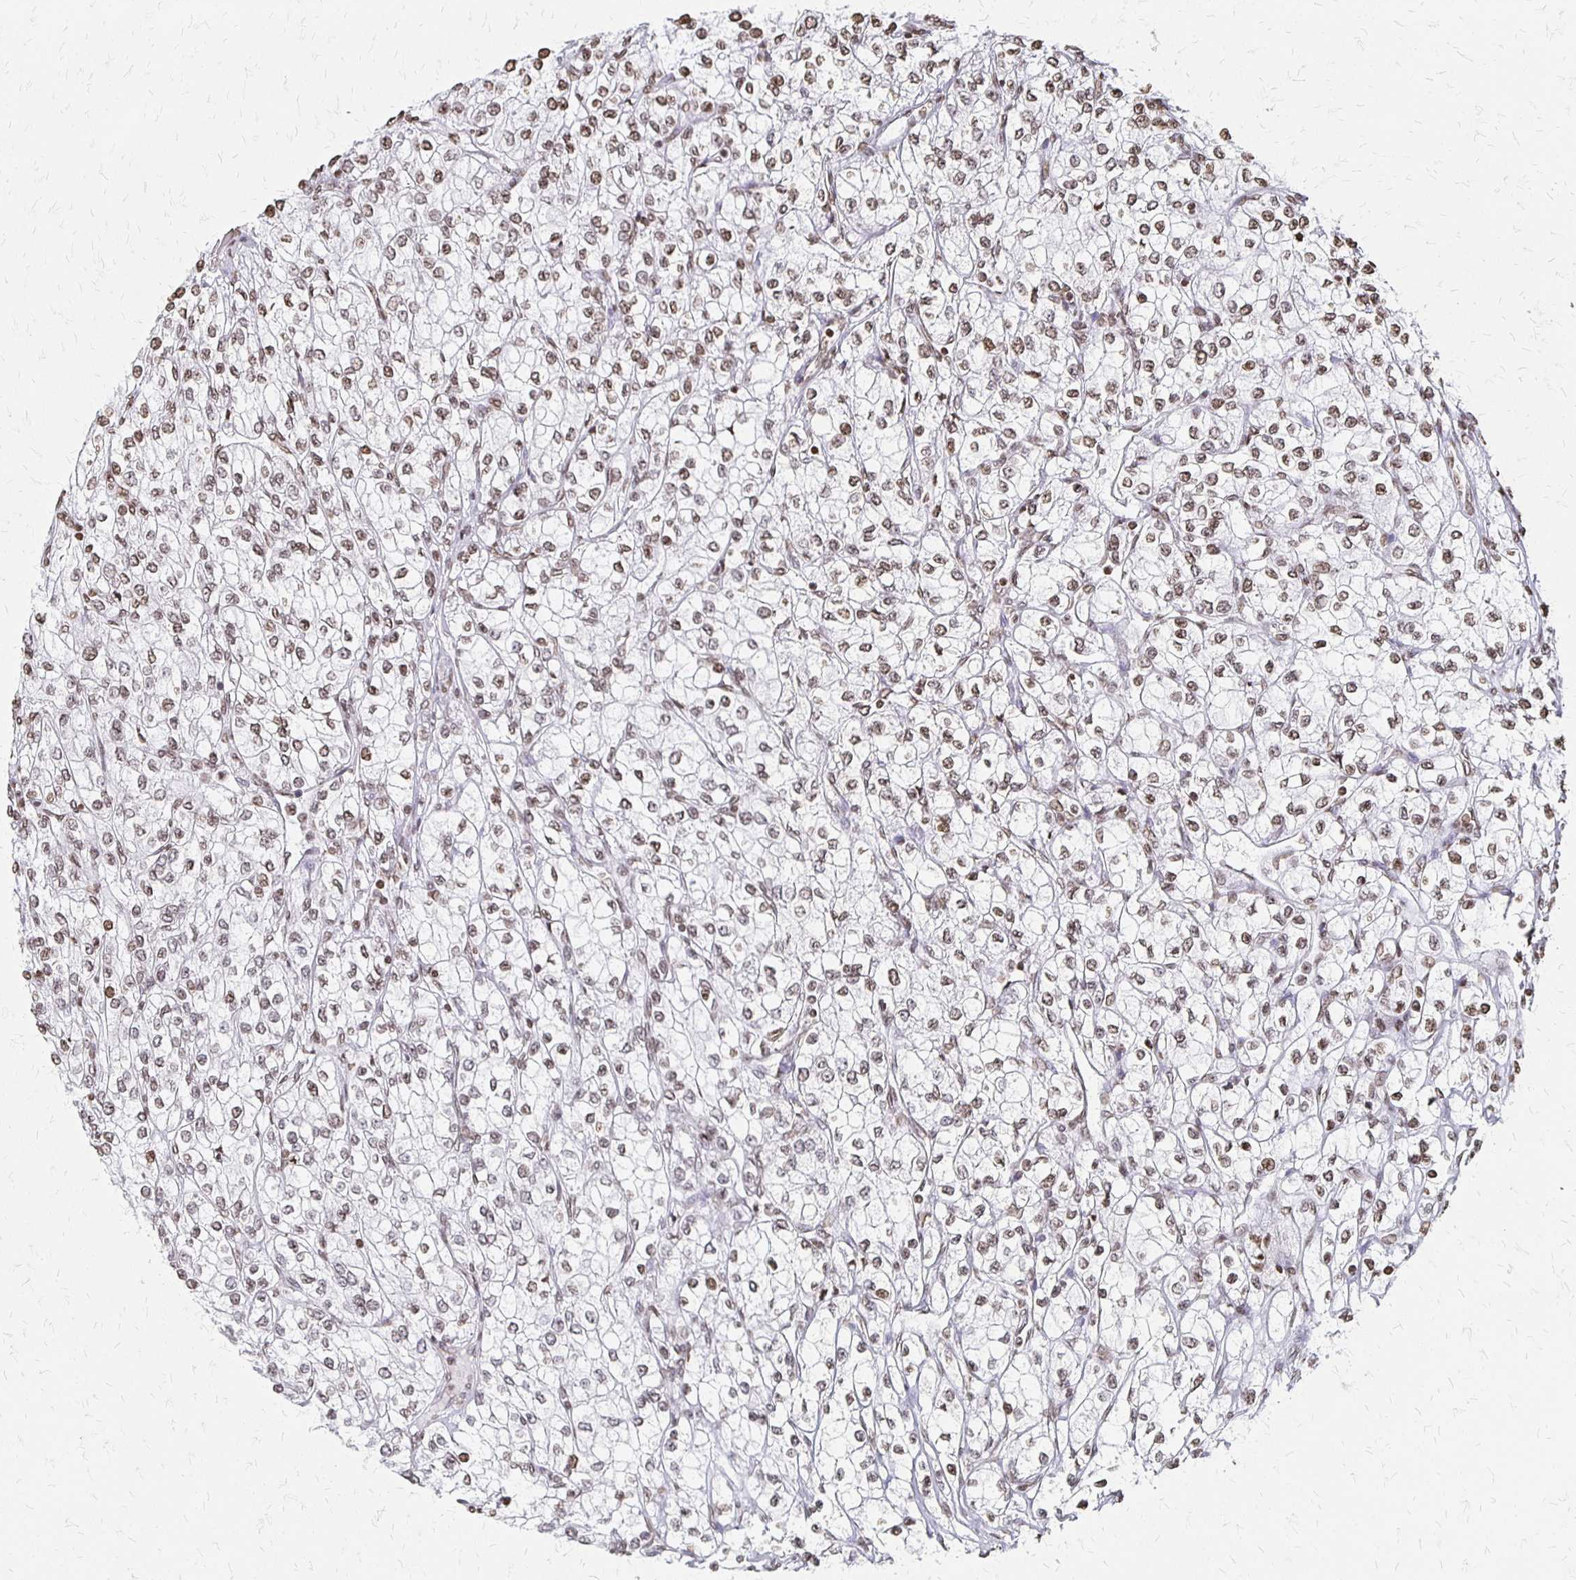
{"staining": {"intensity": "moderate", "quantity": ">75%", "location": "nuclear"}, "tissue": "renal cancer", "cell_type": "Tumor cells", "image_type": "cancer", "snomed": [{"axis": "morphology", "description": "Adenocarcinoma, NOS"}, {"axis": "topography", "description": "Kidney"}], "caption": "Human renal adenocarcinoma stained with a brown dye shows moderate nuclear positive expression in approximately >75% of tumor cells.", "gene": "ZNF280C", "patient": {"sex": "male", "age": 80}}